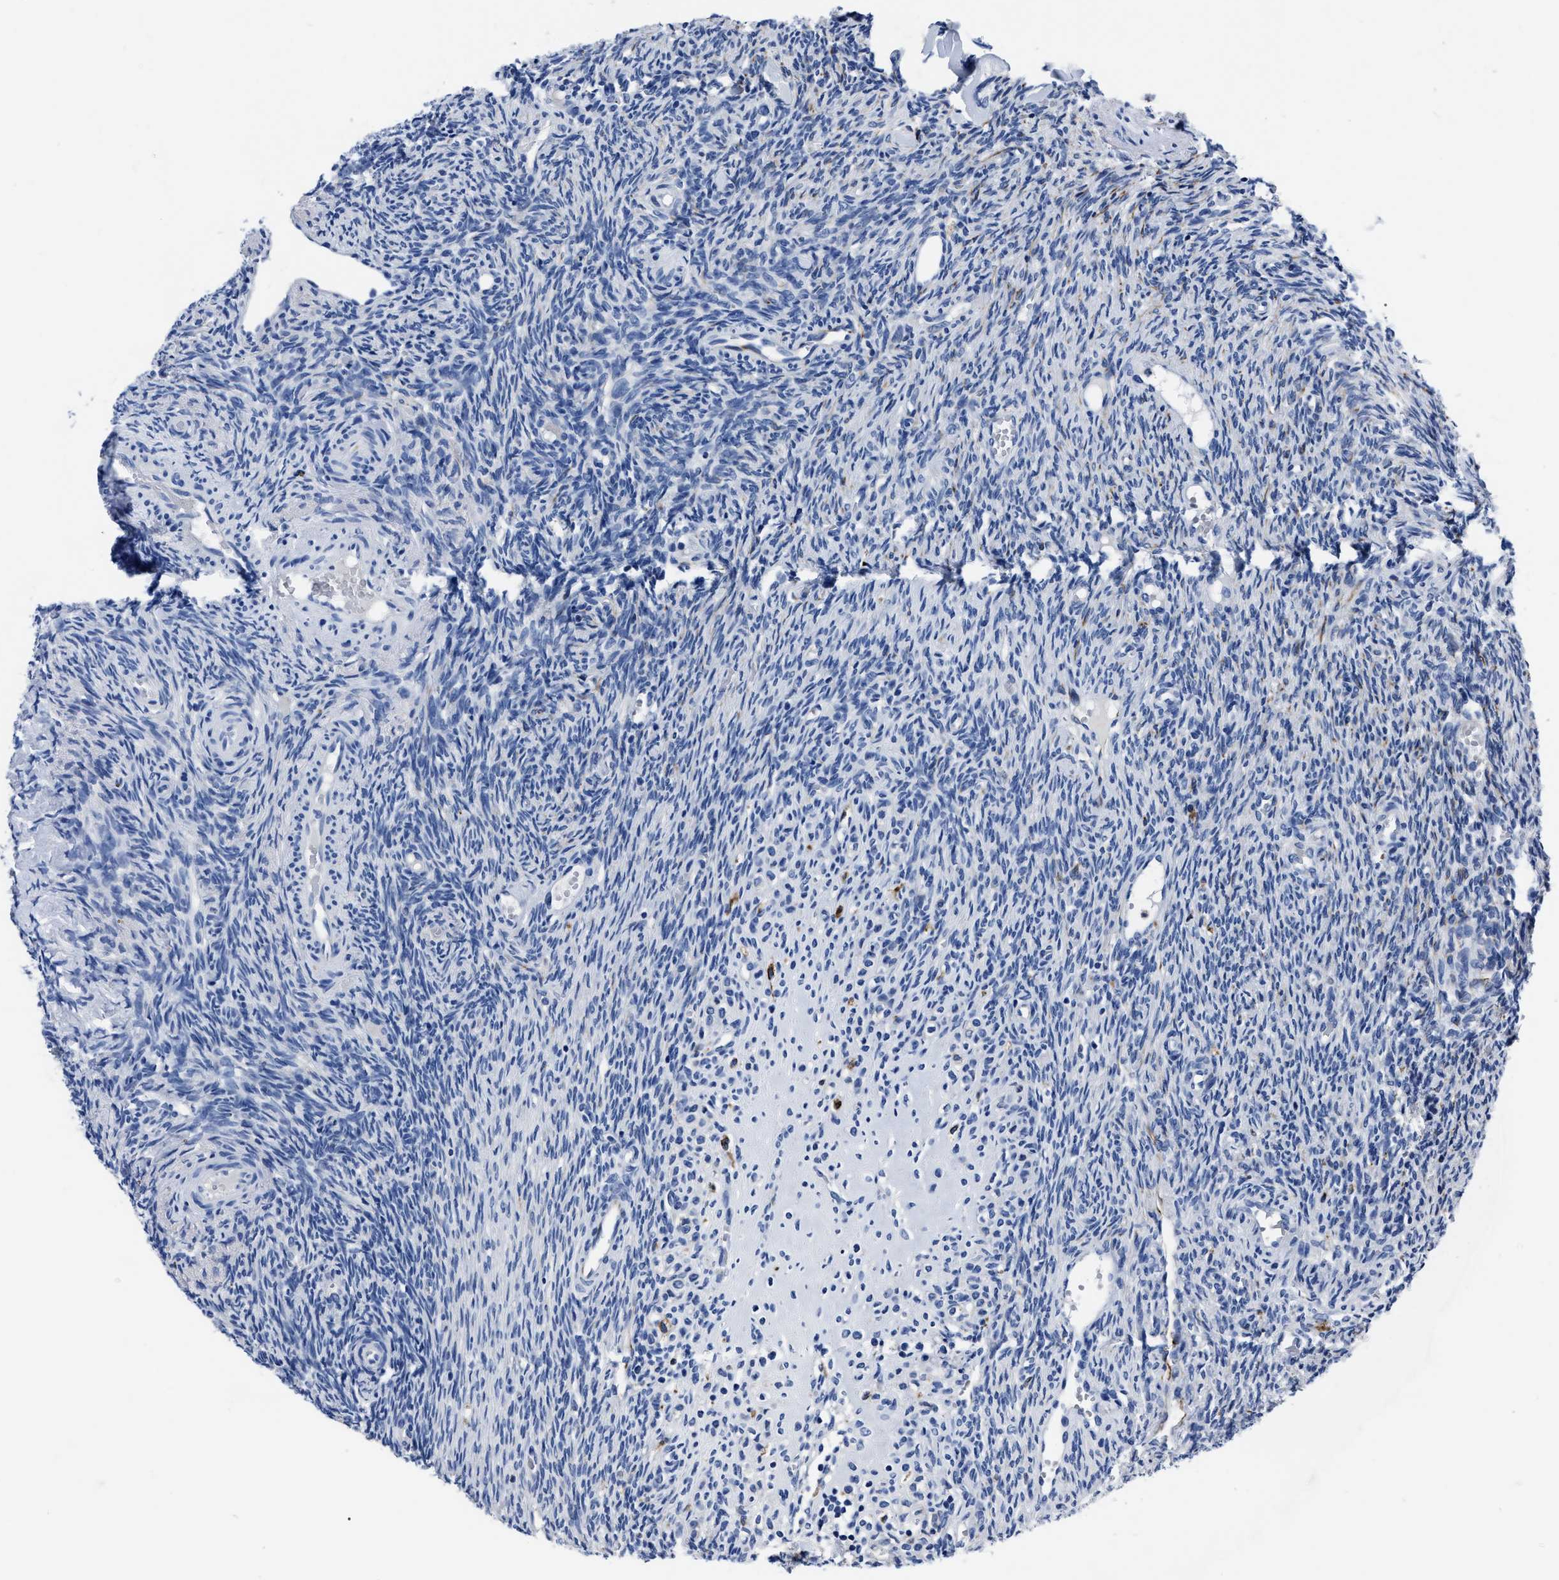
{"staining": {"intensity": "negative", "quantity": "none", "location": "none"}, "tissue": "ovary", "cell_type": "Follicle cells", "image_type": "normal", "snomed": [{"axis": "morphology", "description": "Normal tissue, NOS"}, {"axis": "topography", "description": "Ovary"}], "caption": "High magnification brightfield microscopy of normal ovary stained with DAB (brown) and counterstained with hematoxylin (blue): follicle cells show no significant staining.", "gene": "OR10G3", "patient": {"sex": "female", "age": 41}}